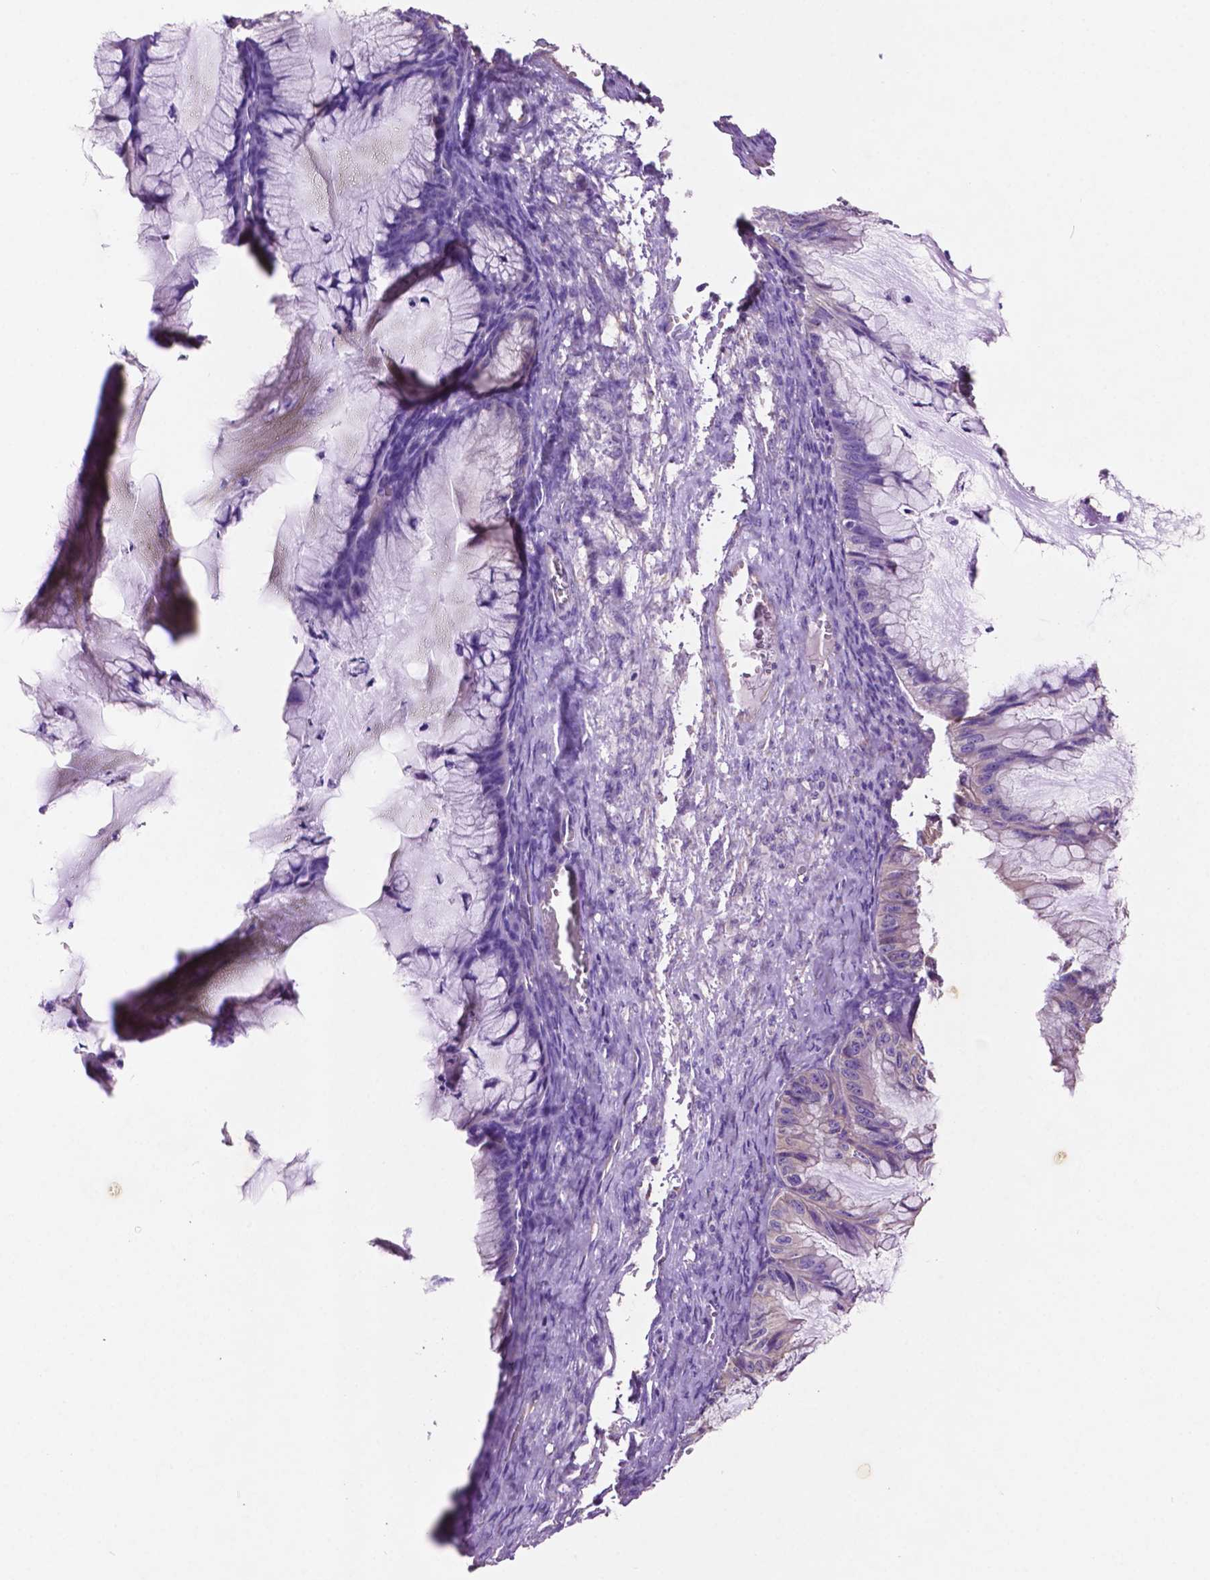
{"staining": {"intensity": "negative", "quantity": "none", "location": "none"}, "tissue": "ovarian cancer", "cell_type": "Tumor cells", "image_type": "cancer", "snomed": [{"axis": "morphology", "description": "Cystadenocarcinoma, mucinous, NOS"}, {"axis": "topography", "description": "Ovary"}], "caption": "Immunohistochemistry (IHC) micrograph of ovarian cancer stained for a protein (brown), which displays no positivity in tumor cells.", "gene": "GDPD5", "patient": {"sex": "female", "age": 72}}